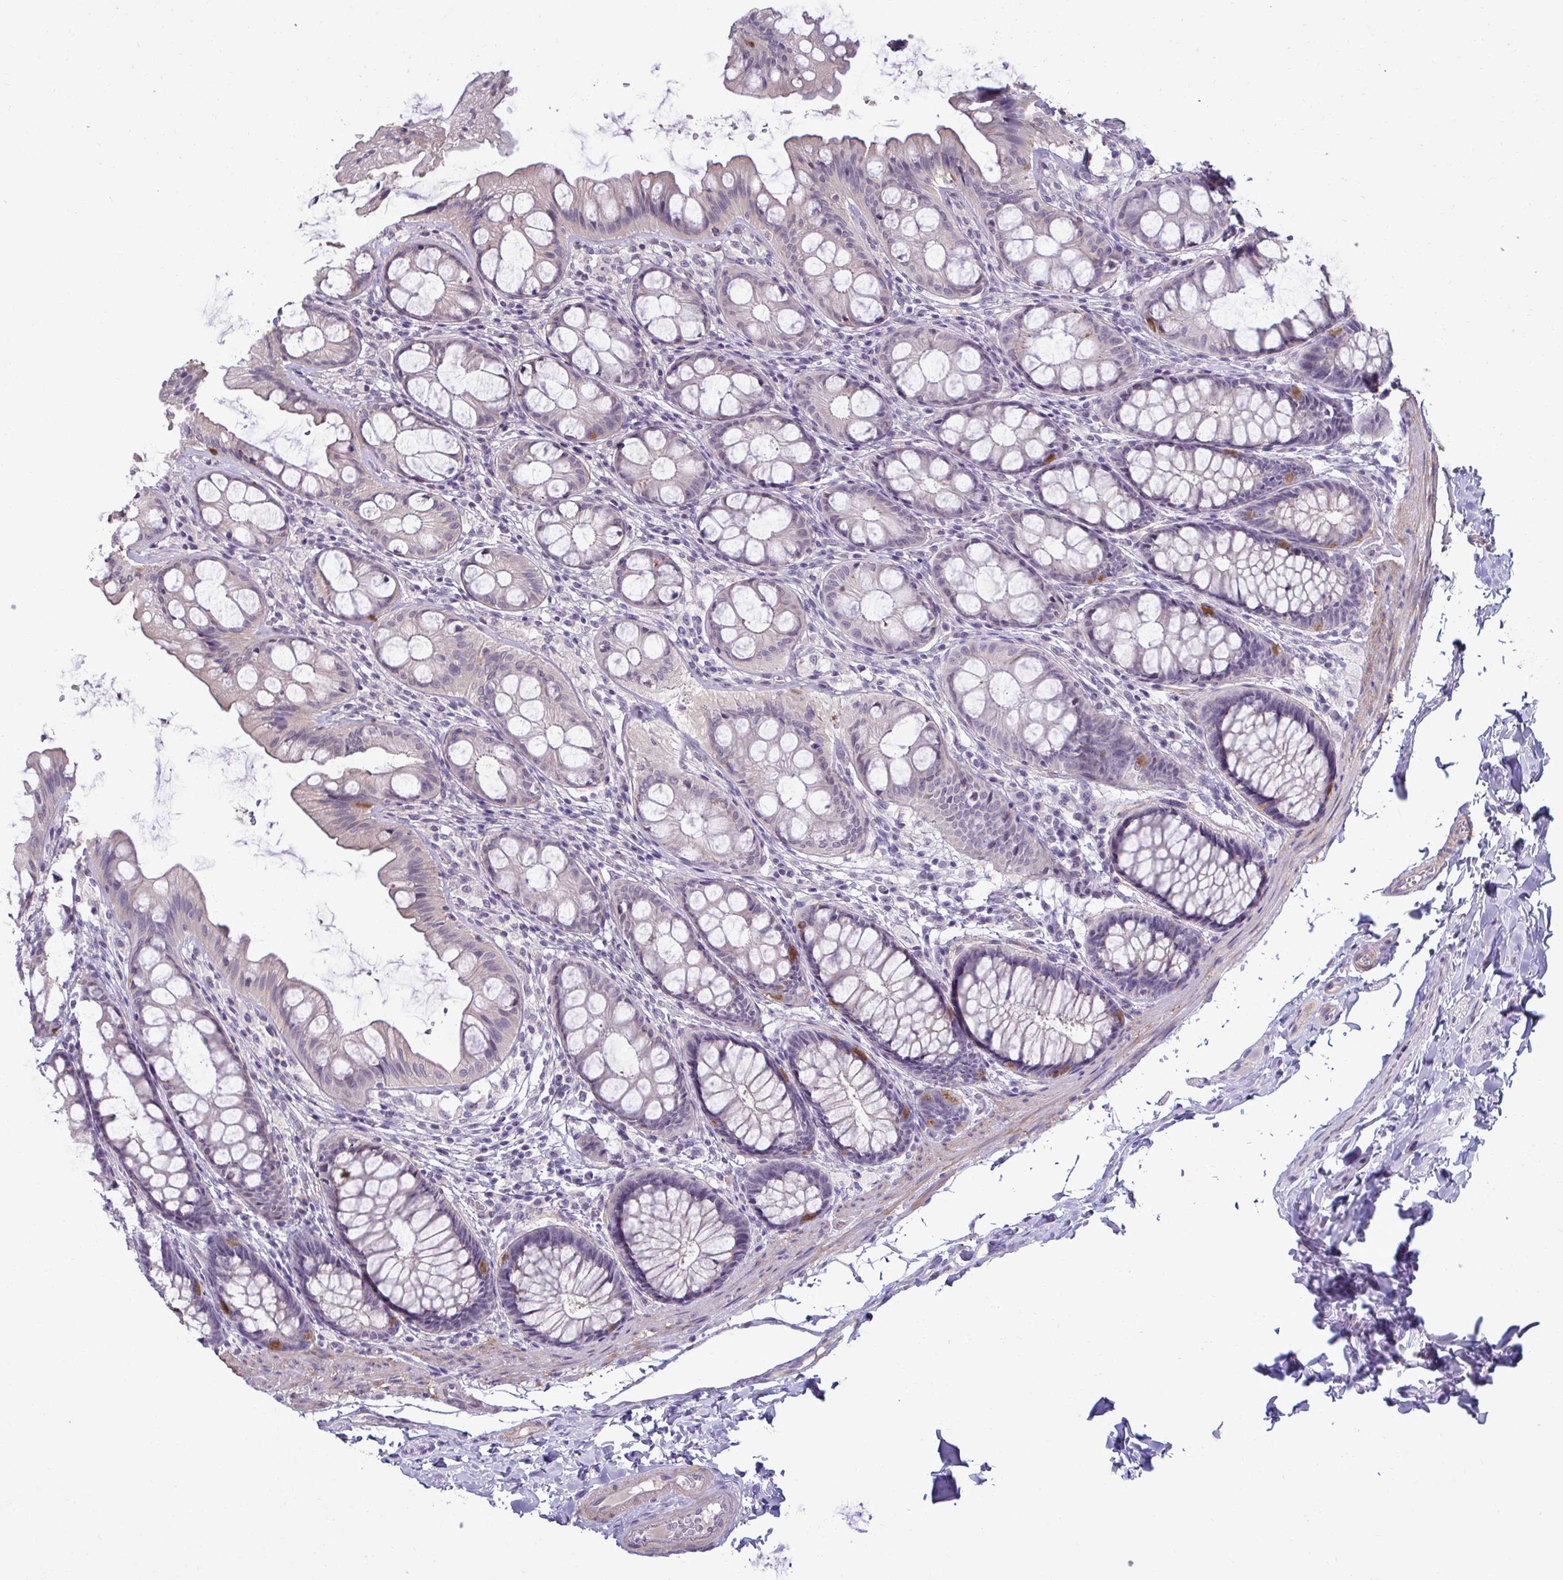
{"staining": {"intensity": "negative", "quantity": "none", "location": "none"}, "tissue": "colon", "cell_type": "Endothelial cells", "image_type": "normal", "snomed": [{"axis": "morphology", "description": "Normal tissue, NOS"}, {"axis": "topography", "description": "Colon"}], "caption": "Immunohistochemistry (IHC) histopathology image of benign human colon stained for a protein (brown), which exhibits no staining in endothelial cells.", "gene": "SLC30A3", "patient": {"sex": "male", "age": 47}}